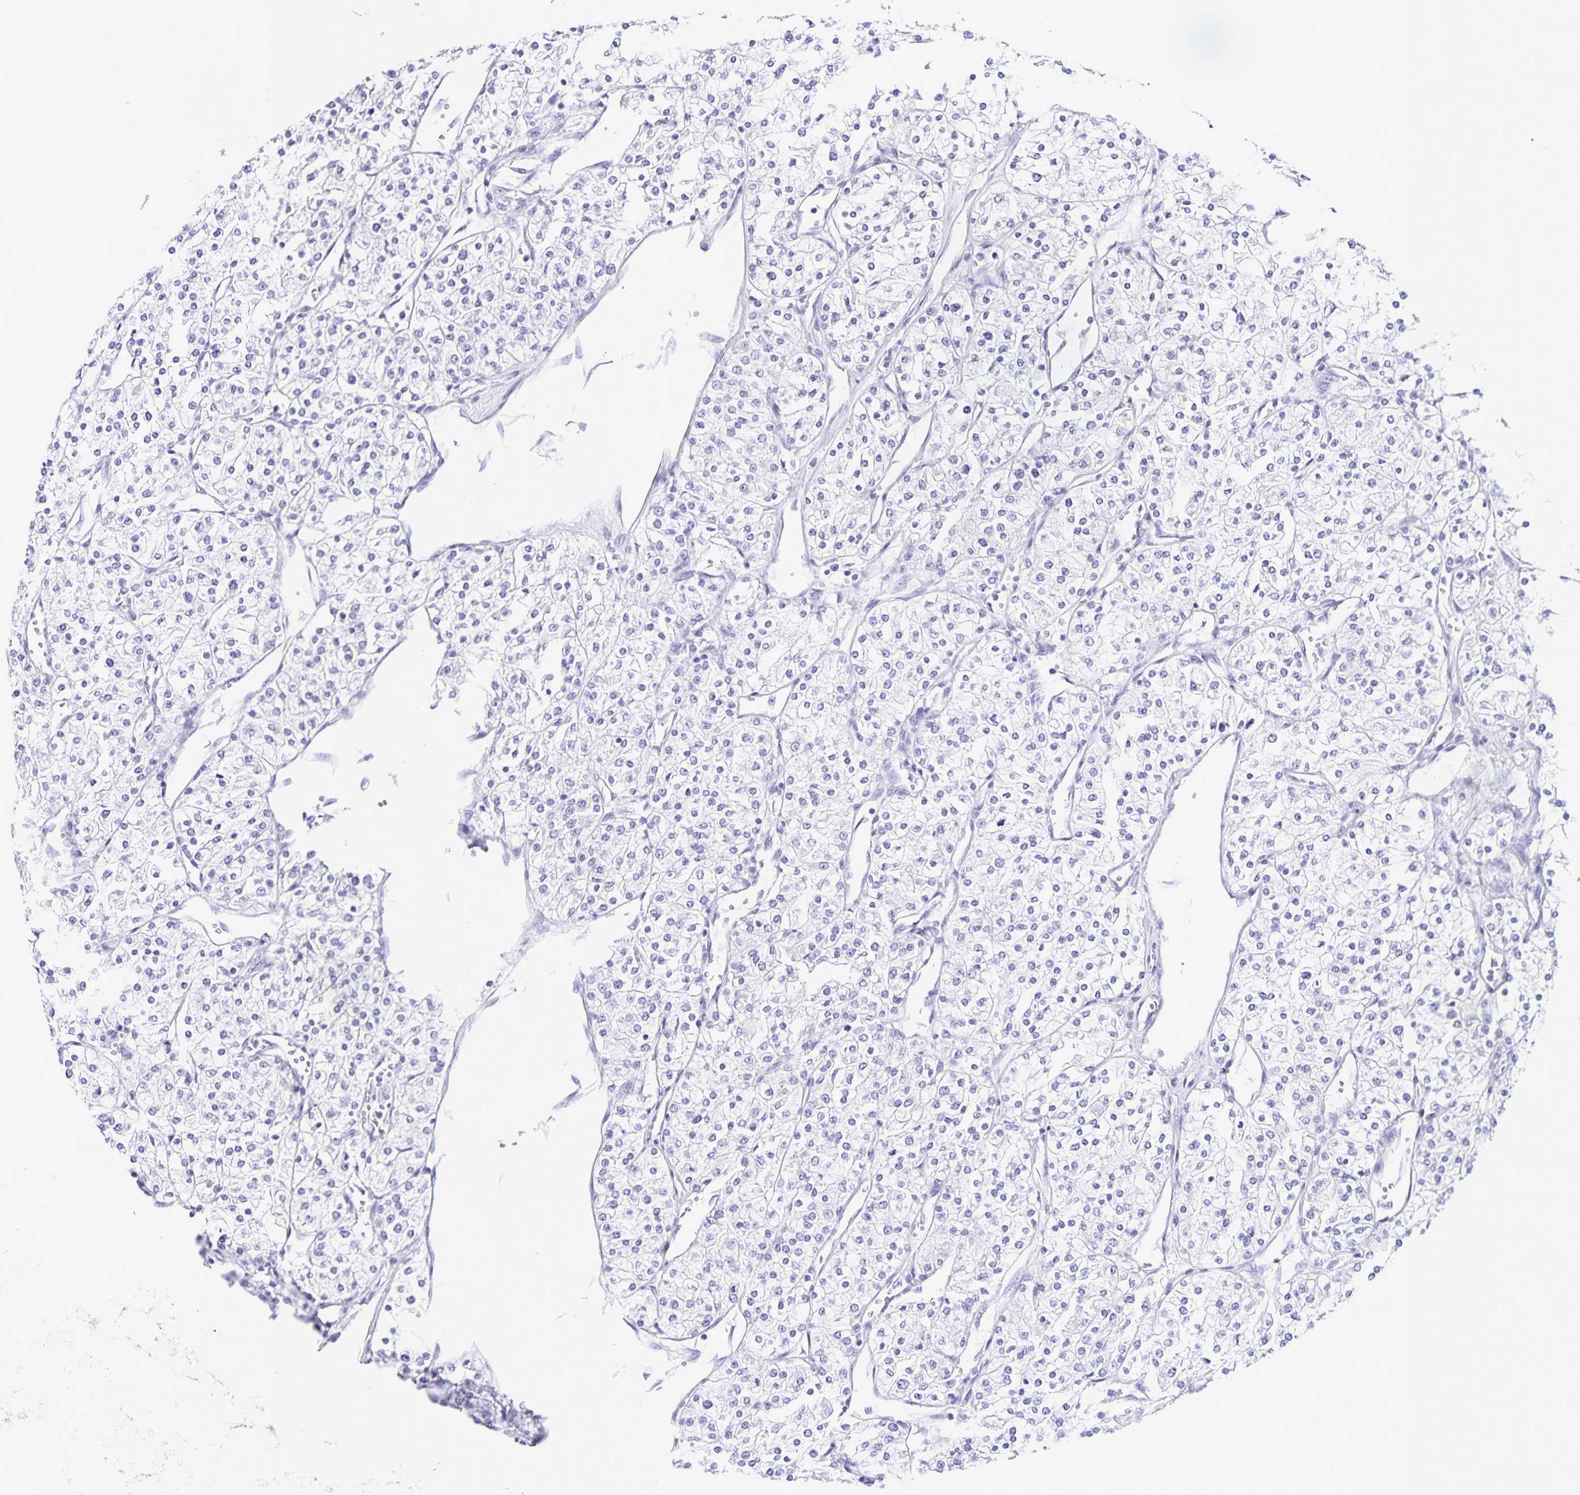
{"staining": {"intensity": "negative", "quantity": "none", "location": "none"}, "tissue": "renal cancer", "cell_type": "Tumor cells", "image_type": "cancer", "snomed": [{"axis": "morphology", "description": "Adenocarcinoma, NOS"}, {"axis": "topography", "description": "Kidney"}], "caption": "Adenocarcinoma (renal) was stained to show a protein in brown. There is no significant expression in tumor cells.", "gene": "FAM170A", "patient": {"sex": "male", "age": 80}}